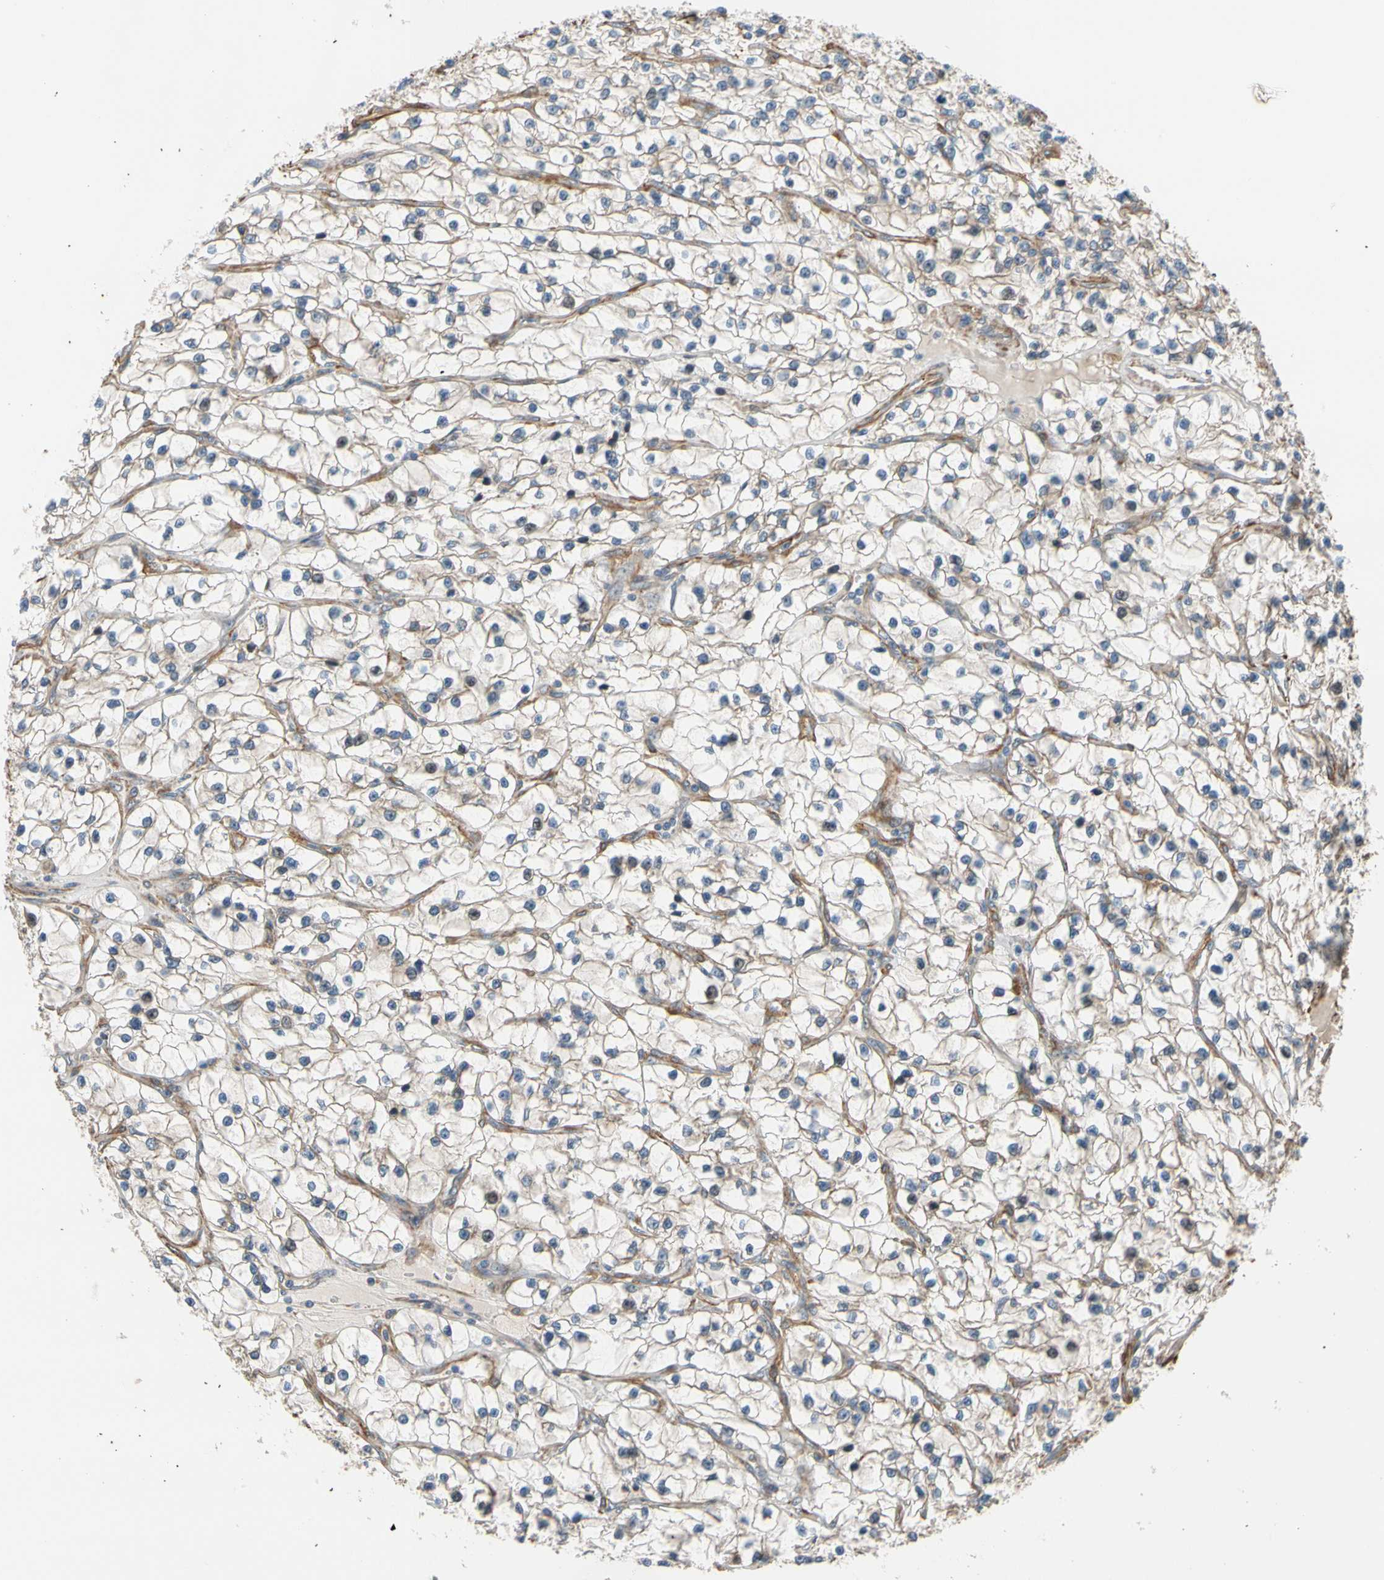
{"staining": {"intensity": "weak", "quantity": ">75%", "location": "cytoplasmic/membranous"}, "tissue": "renal cancer", "cell_type": "Tumor cells", "image_type": "cancer", "snomed": [{"axis": "morphology", "description": "Adenocarcinoma, NOS"}, {"axis": "topography", "description": "Kidney"}], "caption": "A histopathology image of renal cancer (adenocarcinoma) stained for a protein shows weak cytoplasmic/membranous brown staining in tumor cells.", "gene": "LIMK2", "patient": {"sex": "female", "age": 57}}